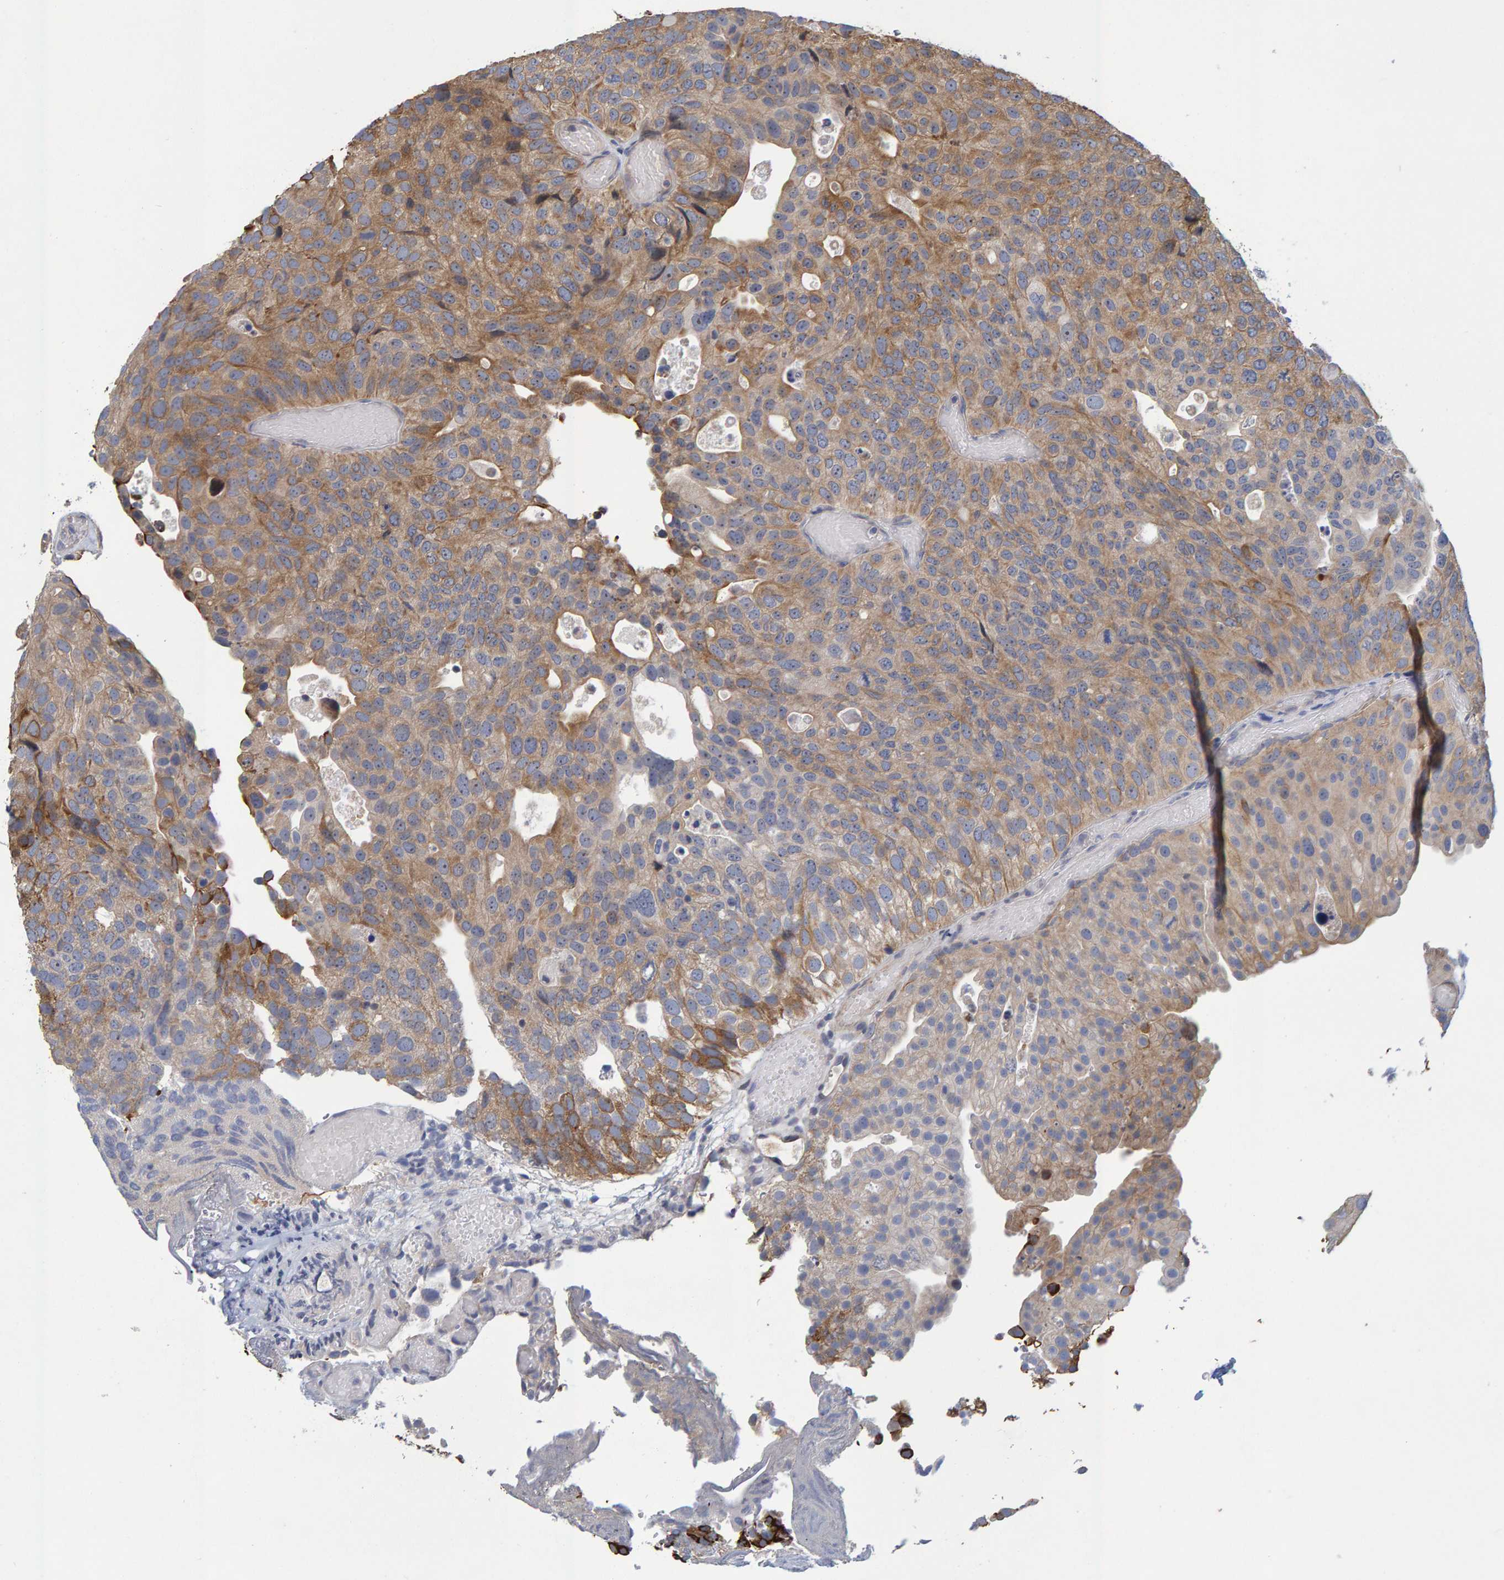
{"staining": {"intensity": "moderate", "quantity": ">75%", "location": "cytoplasmic/membranous"}, "tissue": "urothelial cancer", "cell_type": "Tumor cells", "image_type": "cancer", "snomed": [{"axis": "morphology", "description": "Urothelial carcinoma, Low grade"}, {"axis": "topography", "description": "Urinary bladder"}], "caption": "Urothelial cancer stained with a brown dye exhibits moderate cytoplasmic/membranous positive staining in about >75% of tumor cells.", "gene": "ZNF77", "patient": {"sex": "male", "age": 78}}